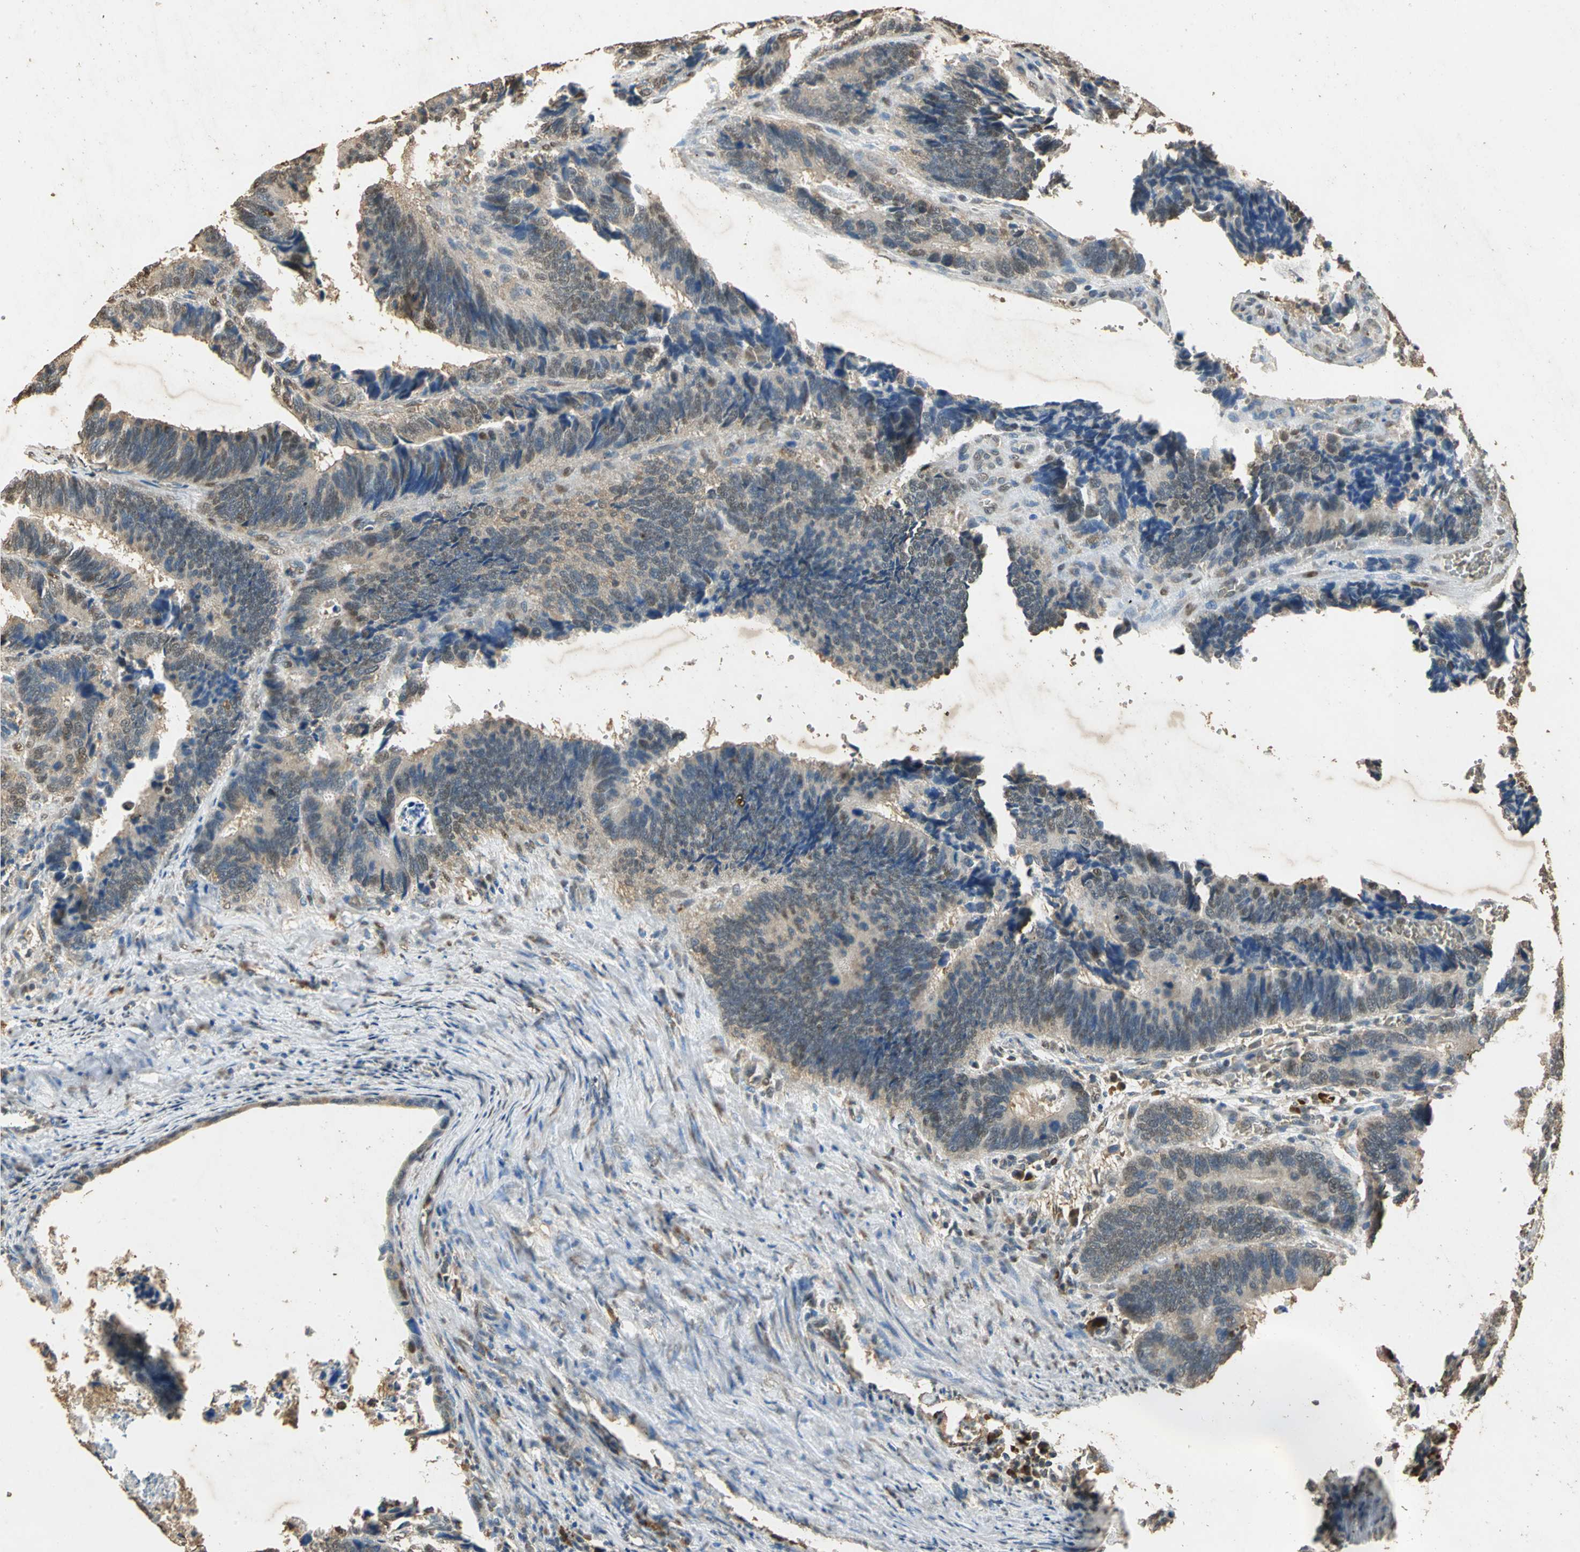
{"staining": {"intensity": "weak", "quantity": ">75%", "location": "cytoplasmic/membranous"}, "tissue": "colorectal cancer", "cell_type": "Tumor cells", "image_type": "cancer", "snomed": [{"axis": "morphology", "description": "Adenocarcinoma, NOS"}, {"axis": "topography", "description": "Colon"}], "caption": "Immunohistochemistry (DAB) staining of colorectal adenocarcinoma shows weak cytoplasmic/membranous protein positivity in approximately >75% of tumor cells.", "gene": "GAPDH", "patient": {"sex": "male", "age": 72}}